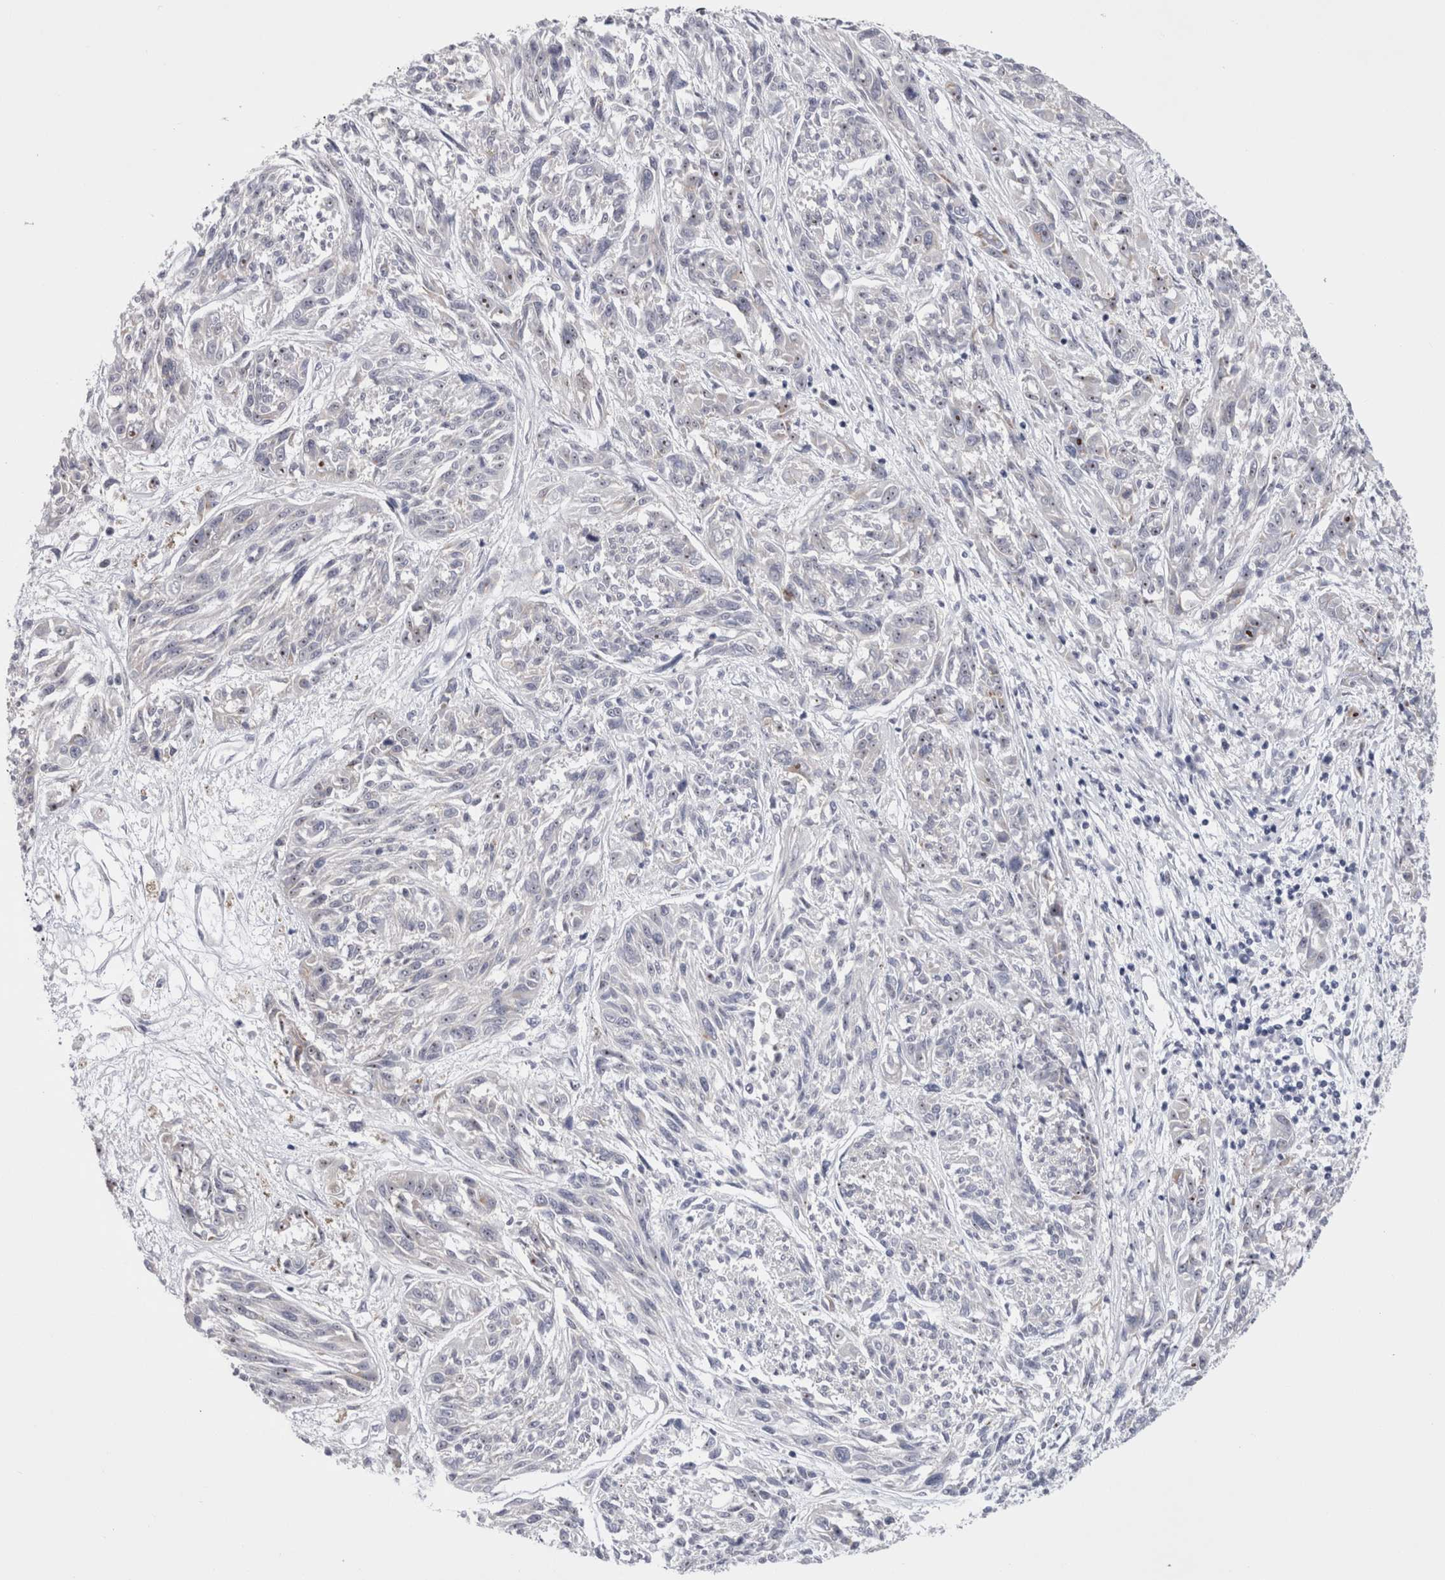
{"staining": {"intensity": "negative", "quantity": "none", "location": "none"}, "tissue": "melanoma", "cell_type": "Tumor cells", "image_type": "cancer", "snomed": [{"axis": "morphology", "description": "Malignant melanoma, NOS"}, {"axis": "topography", "description": "Skin"}], "caption": "Tumor cells are negative for protein expression in human malignant melanoma.", "gene": "PWP2", "patient": {"sex": "male", "age": 53}}